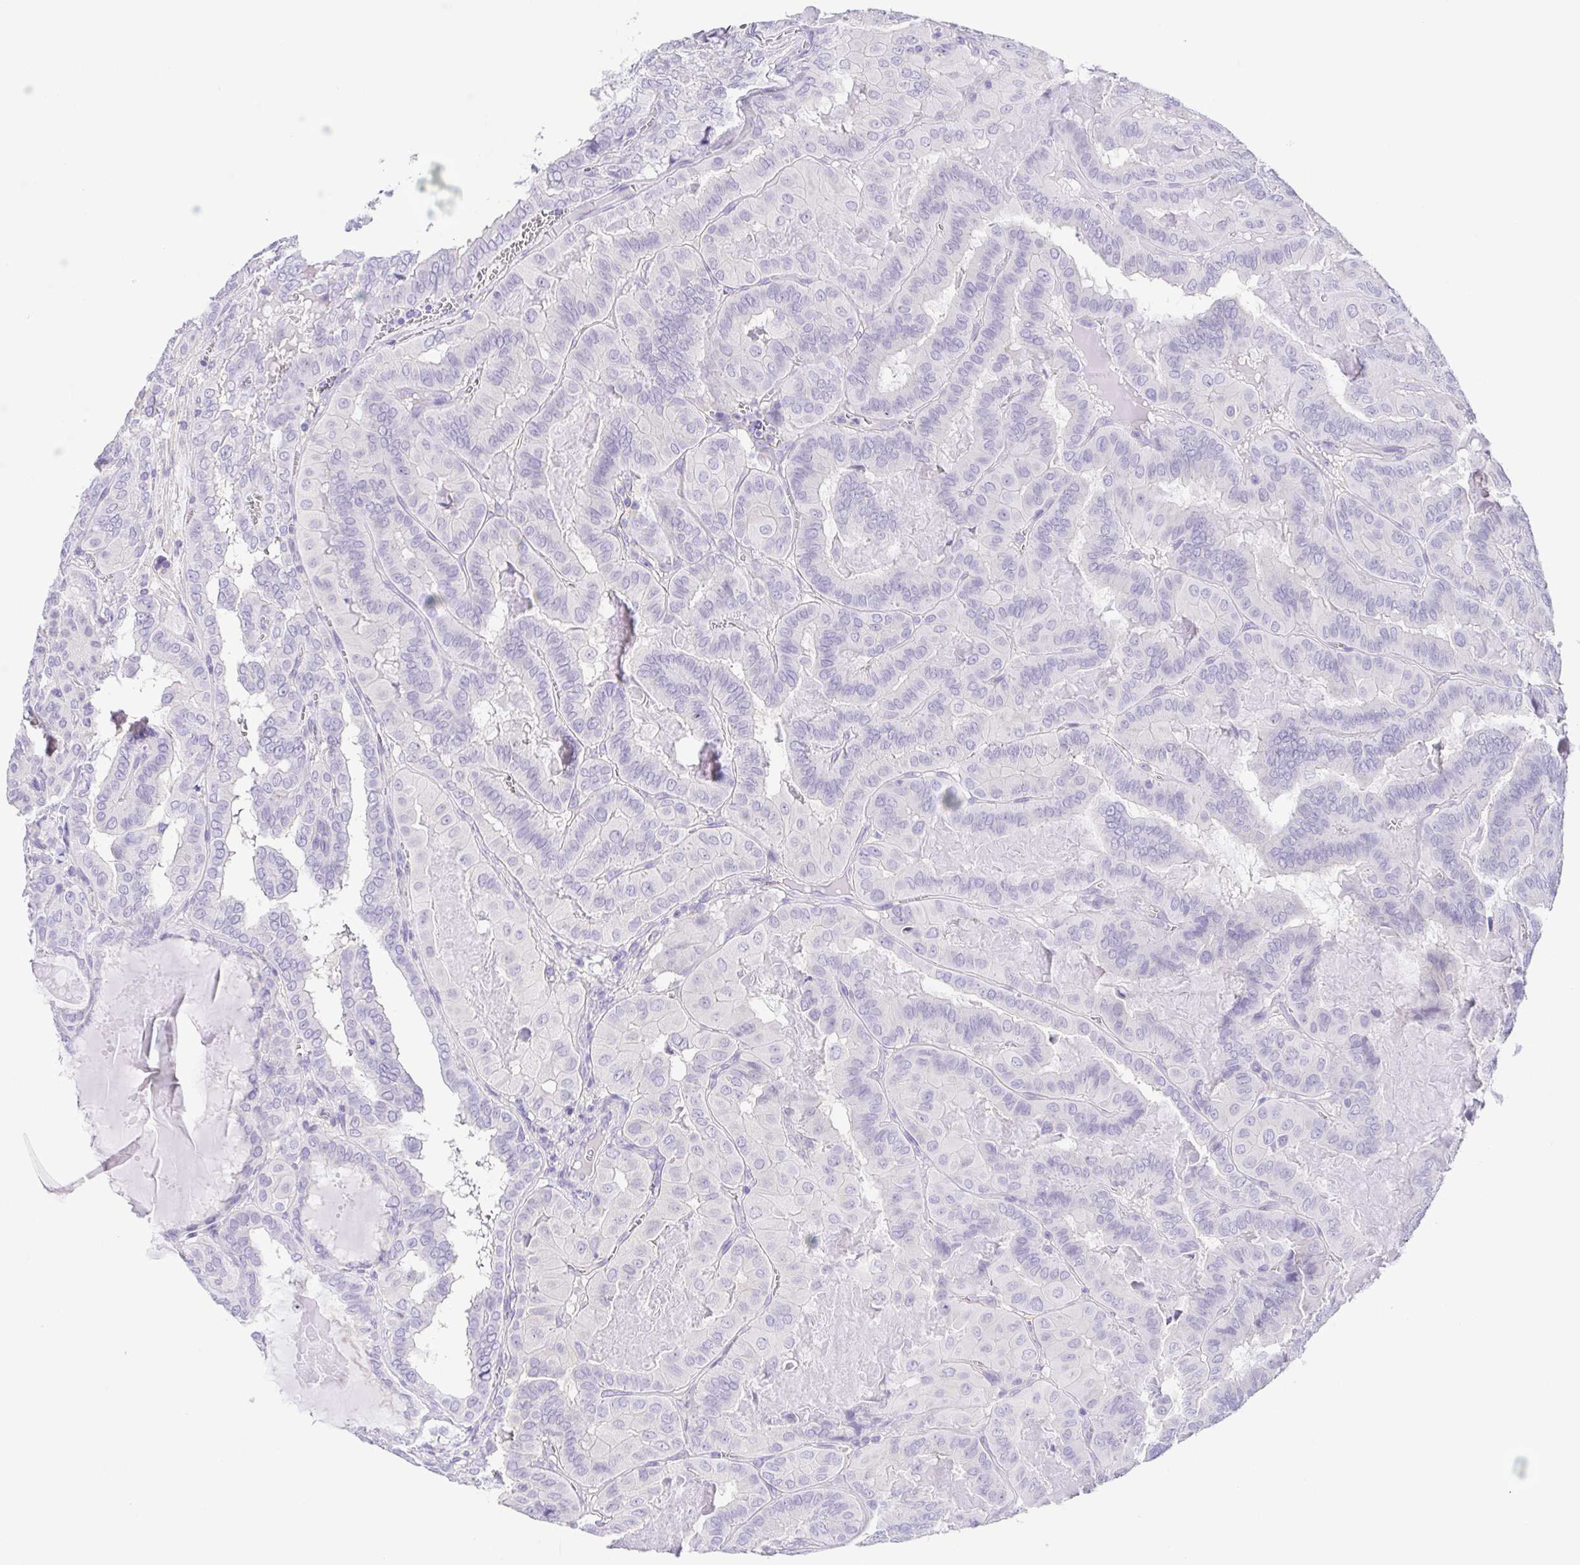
{"staining": {"intensity": "negative", "quantity": "none", "location": "none"}, "tissue": "thyroid cancer", "cell_type": "Tumor cells", "image_type": "cancer", "snomed": [{"axis": "morphology", "description": "Papillary adenocarcinoma, NOS"}, {"axis": "topography", "description": "Thyroid gland"}], "caption": "The histopathology image exhibits no staining of tumor cells in thyroid cancer (papillary adenocarcinoma).", "gene": "KRTDAP", "patient": {"sex": "female", "age": 46}}